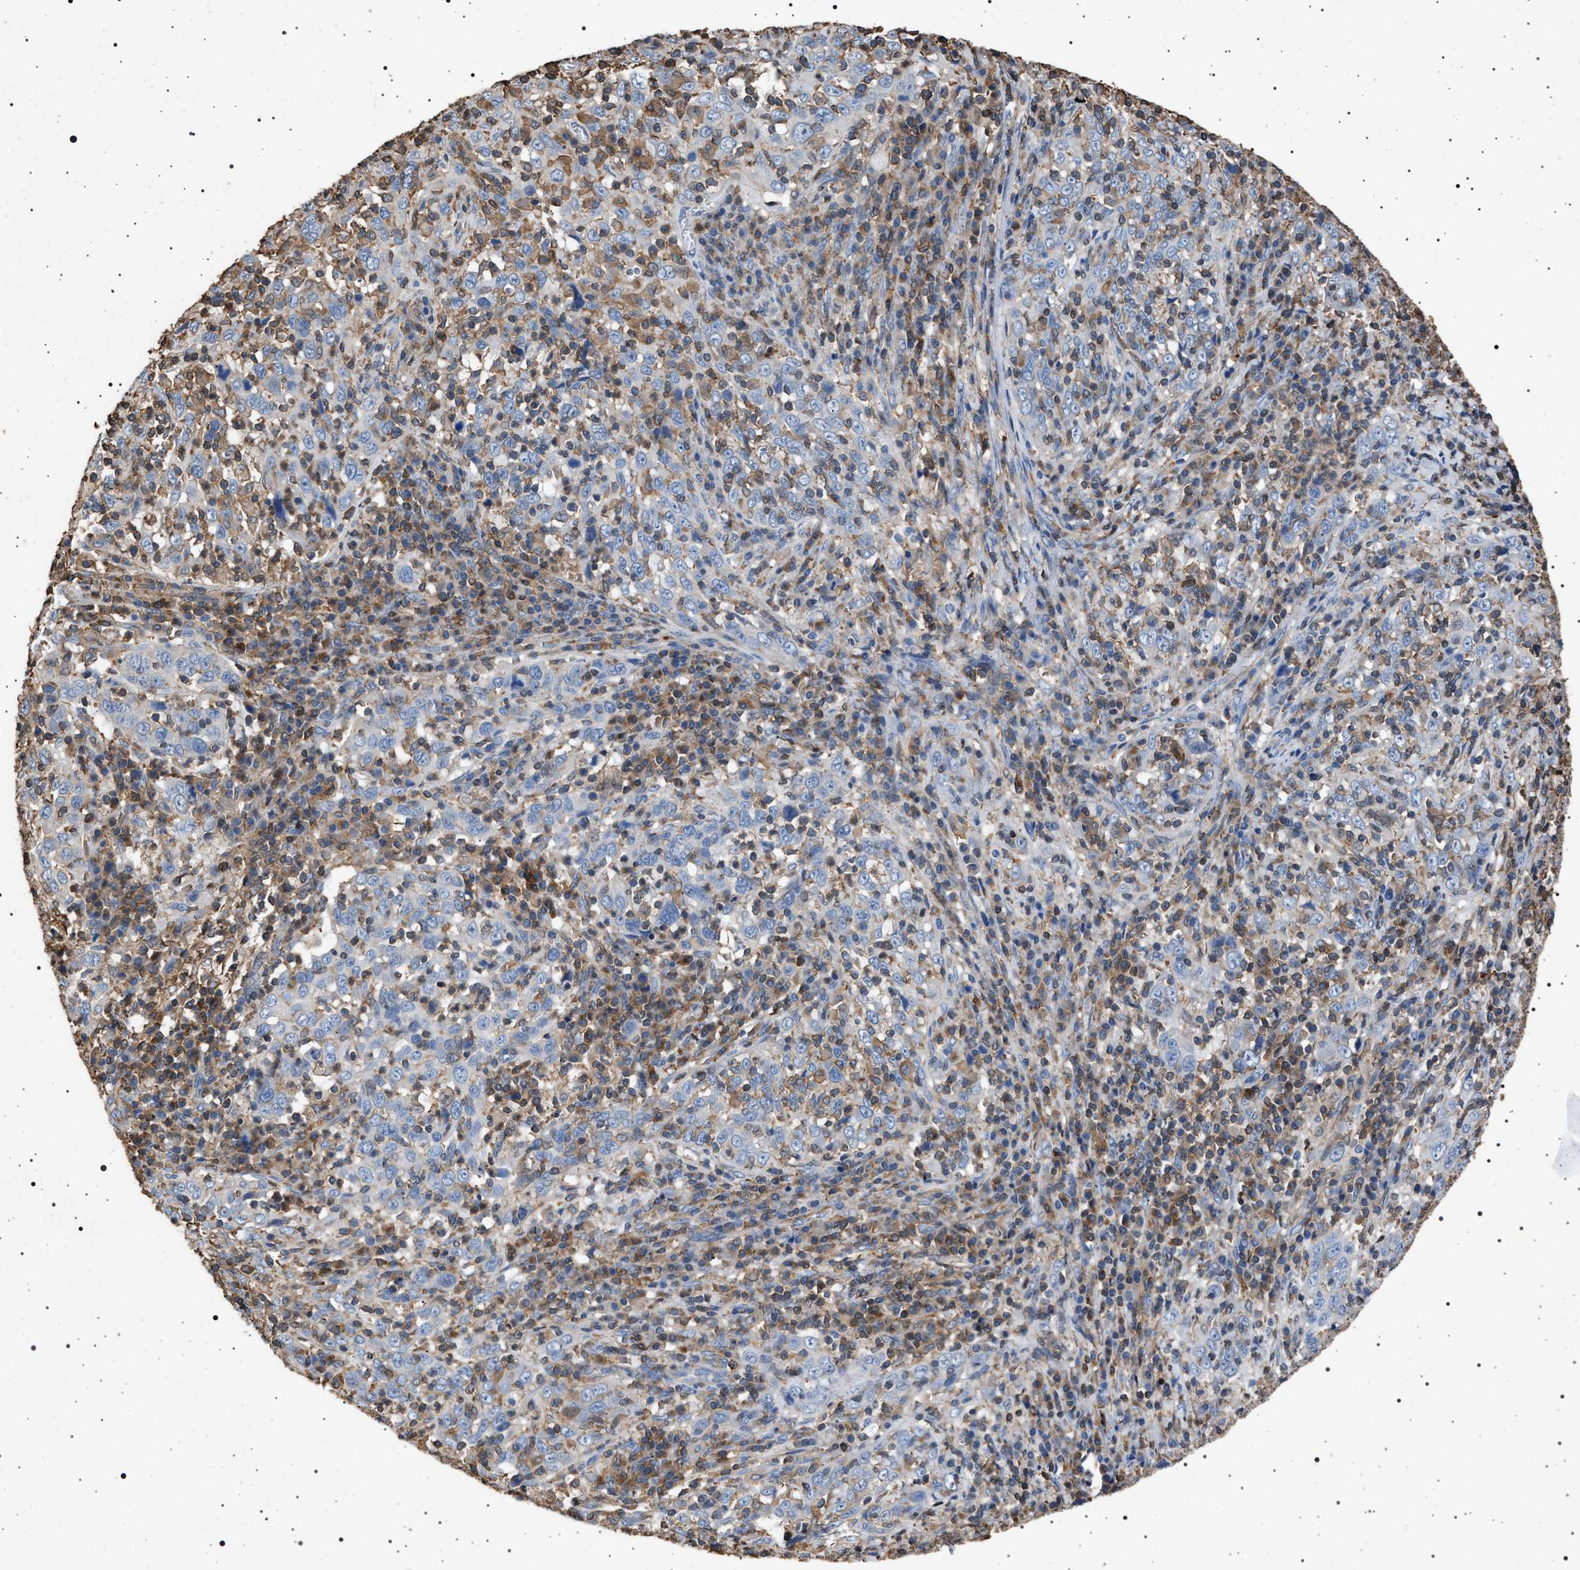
{"staining": {"intensity": "negative", "quantity": "none", "location": "none"}, "tissue": "cervical cancer", "cell_type": "Tumor cells", "image_type": "cancer", "snomed": [{"axis": "morphology", "description": "Squamous cell carcinoma, NOS"}, {"axis": "topography", "description": "Cervix"}], "caption": "Image shows no protein expression in tumor cells of squamous cell carcinoma (cervical) tissue. (Brightfield microscopy of DAB immunohistochemistry at high magnification).", "gene": "SMAP2", "patient": {"sex": "female", "age": 46}}